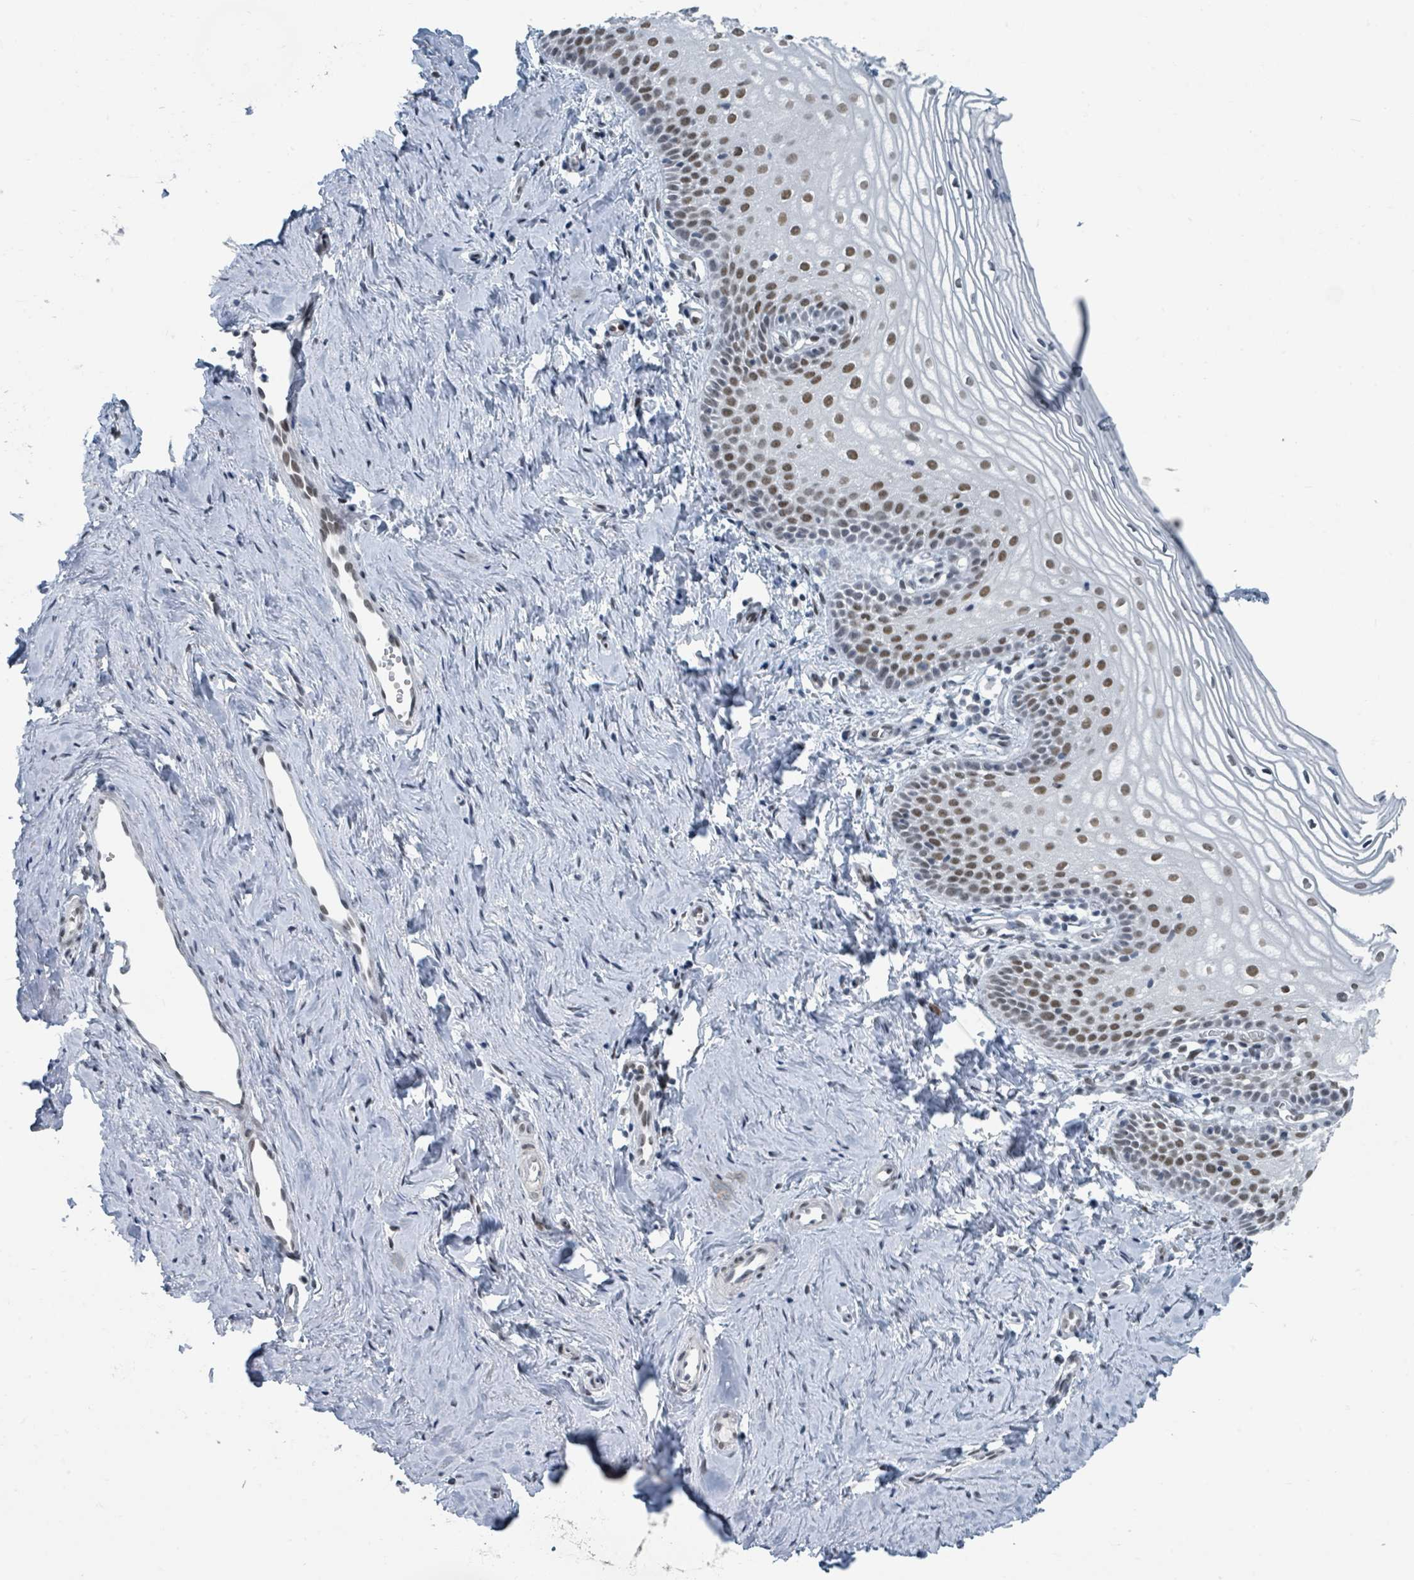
{"staining": {"intensity": "strong", "quantity": "25%-75%", "location": "nuclear"}, "tissue": "vagina", "cell_type": "Squamous epithelial cells", "image_type": "normal", "snomed": [{"axis": "morphology", "description": "Normal tissue, NOS"}, {"axis": "topography", "description": "Vagina"}], "caption": "Immunohistochemistry photomicrograph of benign vagina stained for a protein (brown), which reveals high levels of strong nuclear staining in about 25%-75% of squamous epithelial cells.", "gene": "EHMT2", "patient": {"sex": "female", "age": 56}}